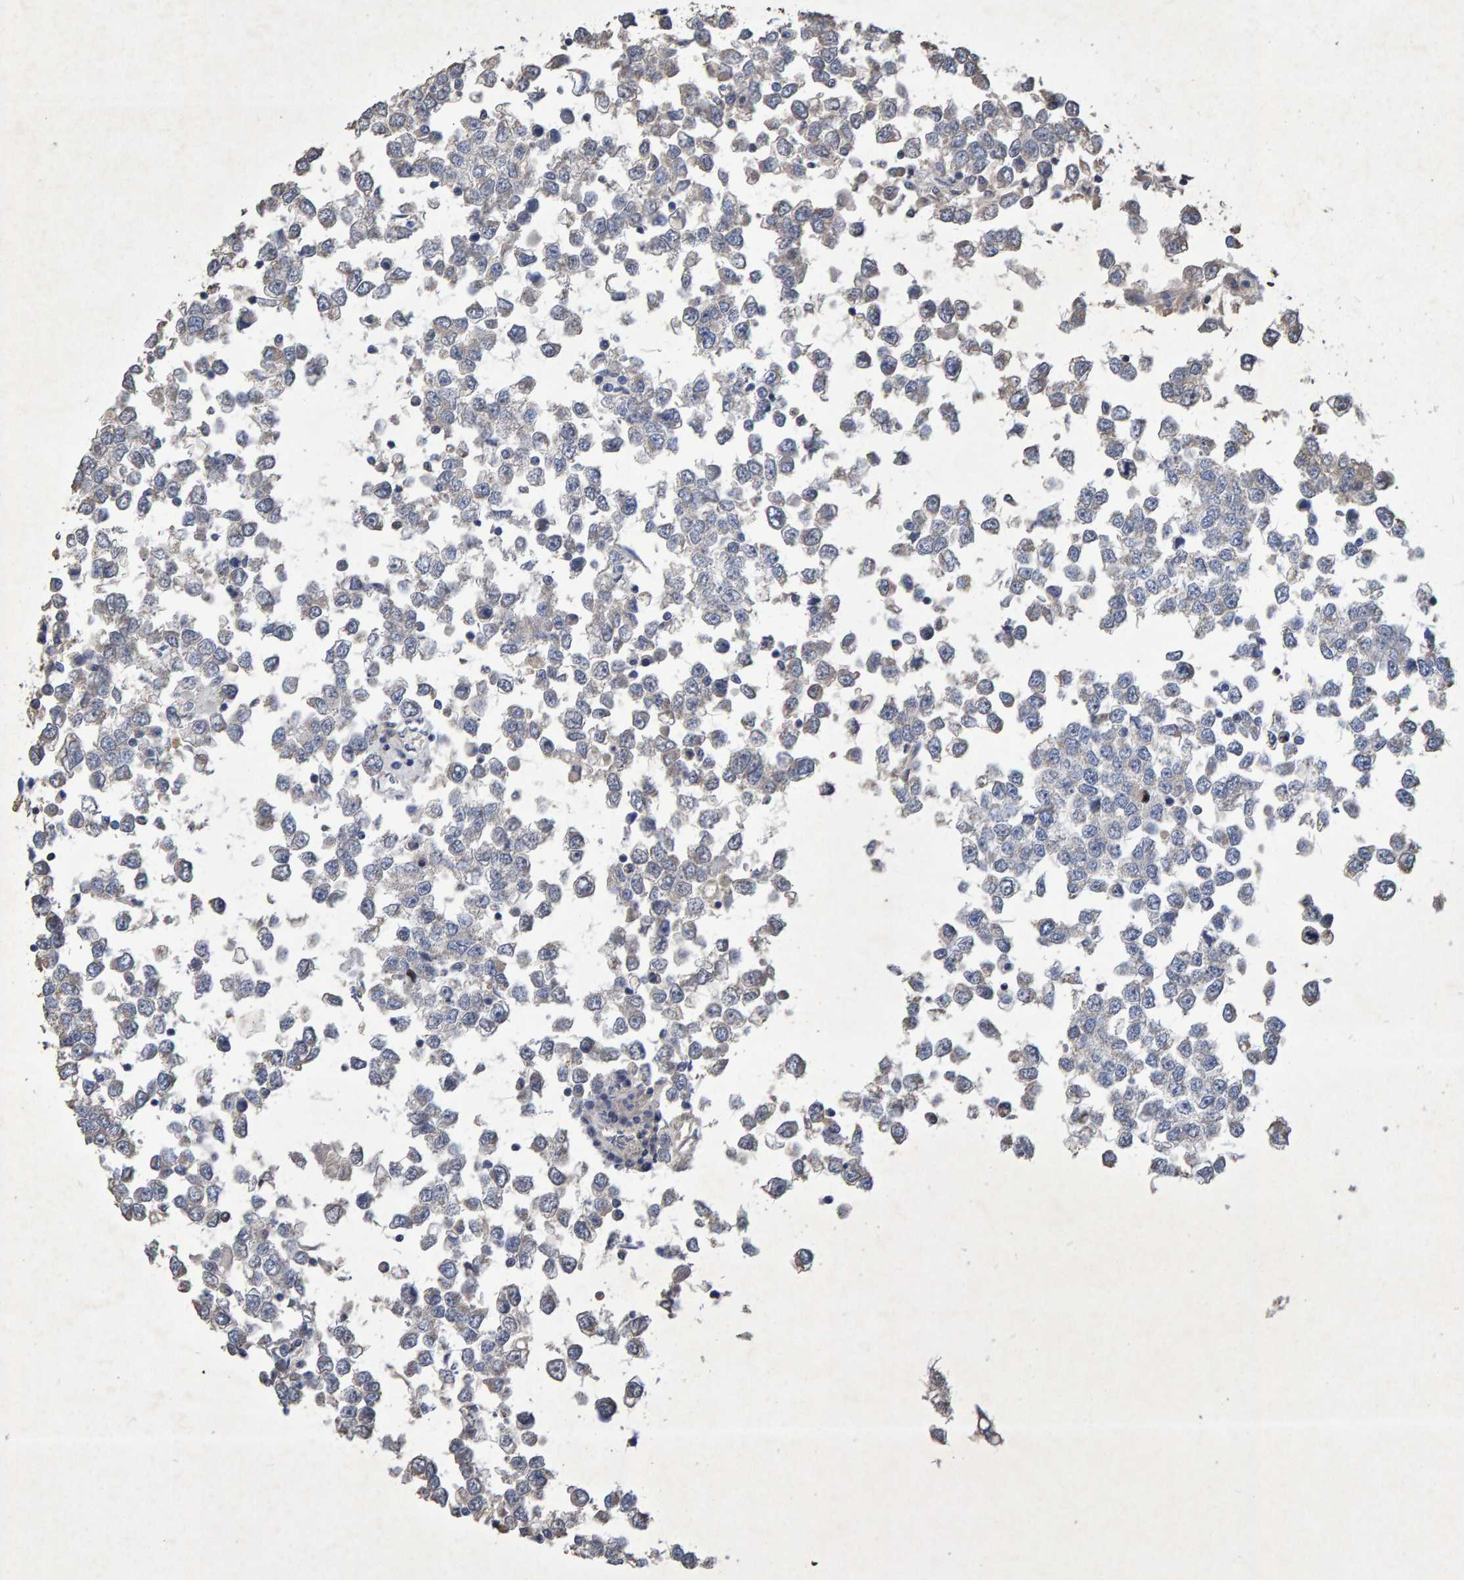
{"staining": {"intensity": "weak", "quantity": "<25%", "location": "cytoplasmic/membranous"}, "tissue": "testis cancer", "cell_type": "Tumor cells", "image_type": "cancer", "snomed": [{"axis": "morphology", "description": "Seminoma, NOS"}, {"axis": "topography", "description": "Testis"}], "caption": "Immunohistochemistry (IHC) of human testis seminoma exhibits no positivity in tumor cells. The staining was performed using DAB to visualize the protein expression in brown, while the nuclei were stained in blue with hematoxylin (Magnification: 20x).", "gene": "CTH", "patient": {"sex": "male", "age": 65}}